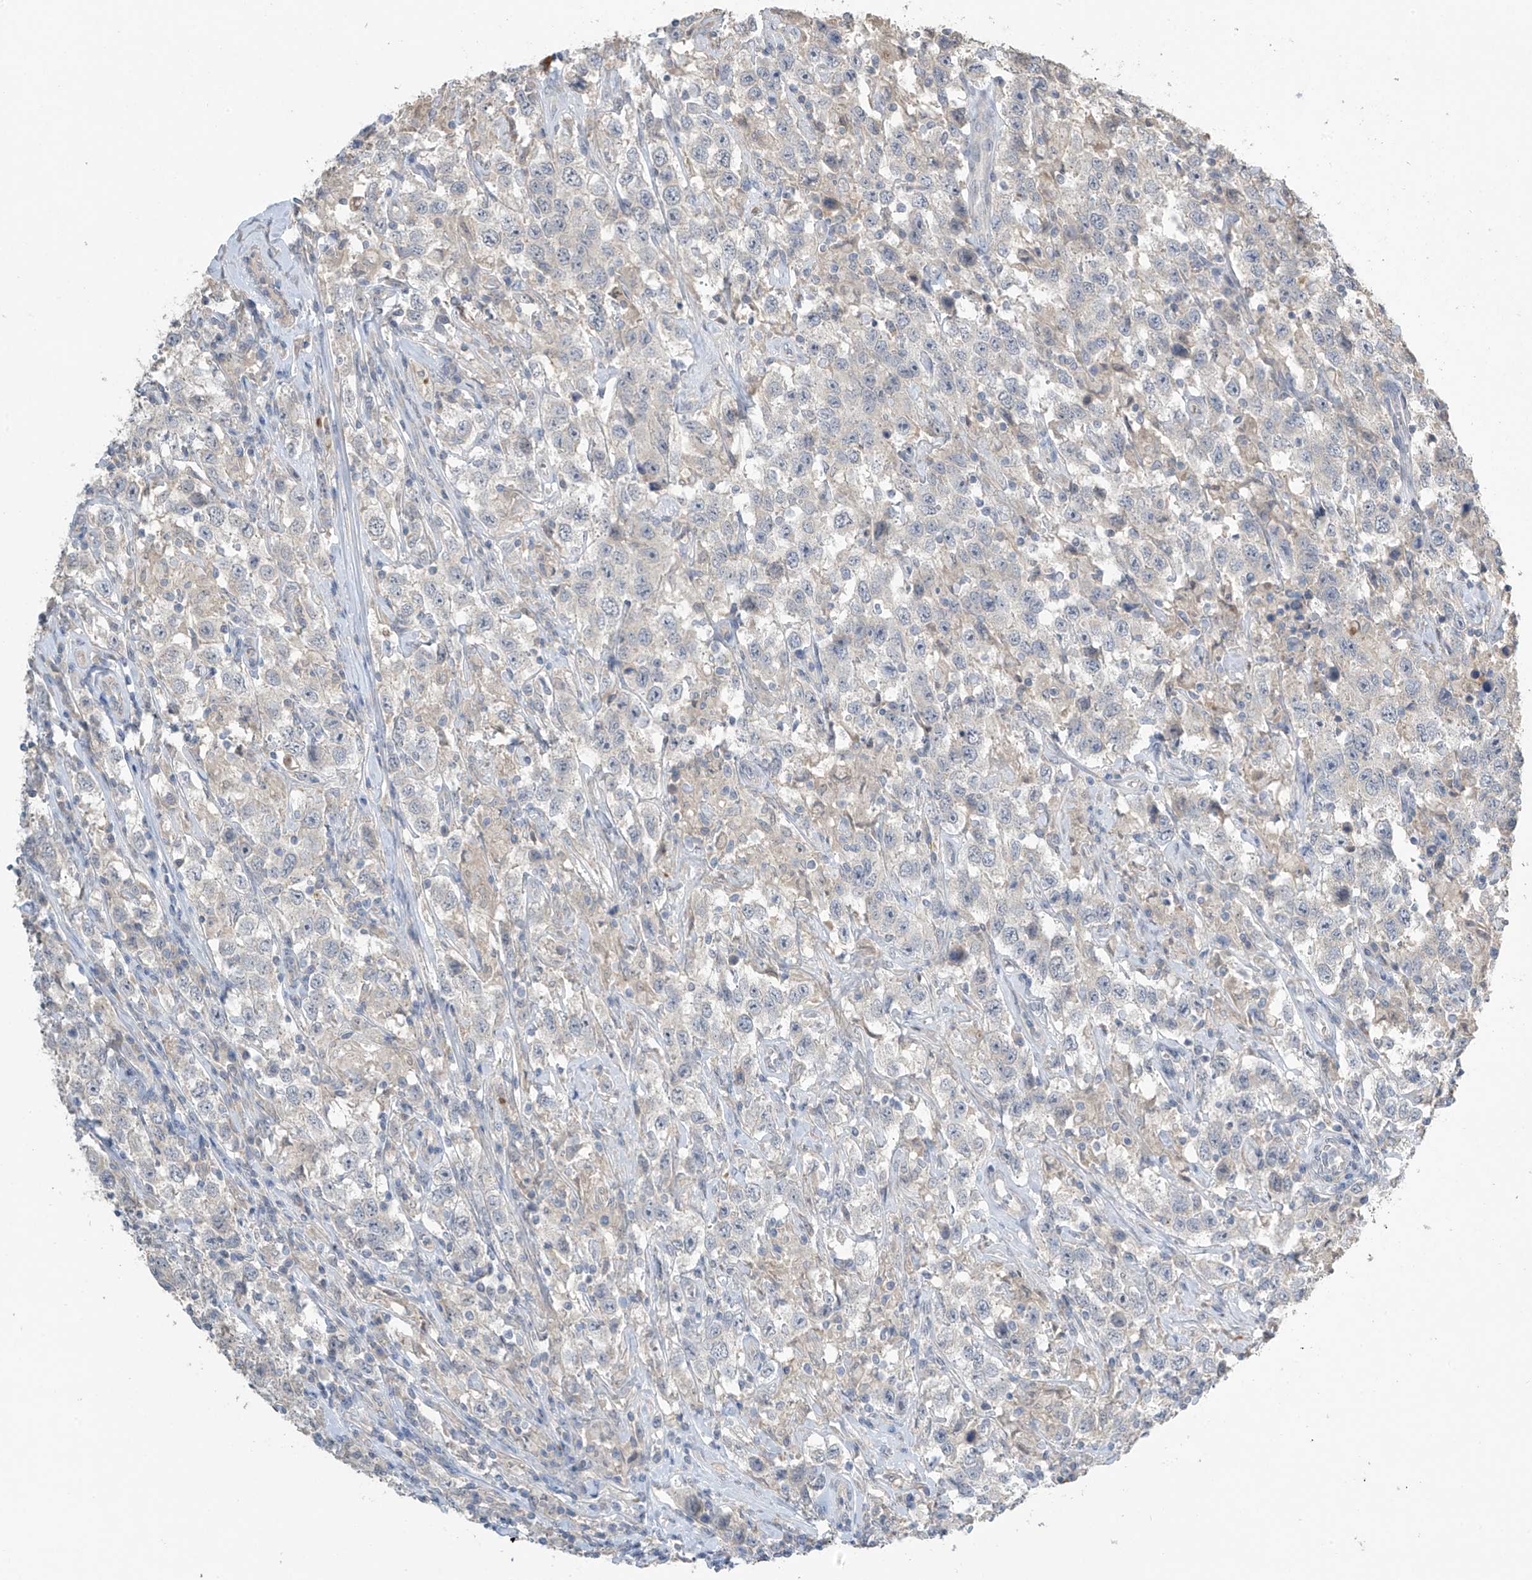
{"staining": {"intensity": "negative", "quantity": "none", "location": "none"}, "tissue": "testis cancer", "cell_type": "Tumor cells", "image_type": "cancer", "snomed": [{"axis": "morphology", "description": "Seminoma, NOS"}, {"axis": "topography", "description": "Testis"}], "caption": "High magnification brightfield microscopy of testis cancer stained with DAB (3,3'-diaminobenzidine) (brown) and counterstained with hematoxylin (blue): tumor cells show no significant positivity.", "gene": "SLFN14", "patient": {"sex": "male", "age": 41}}